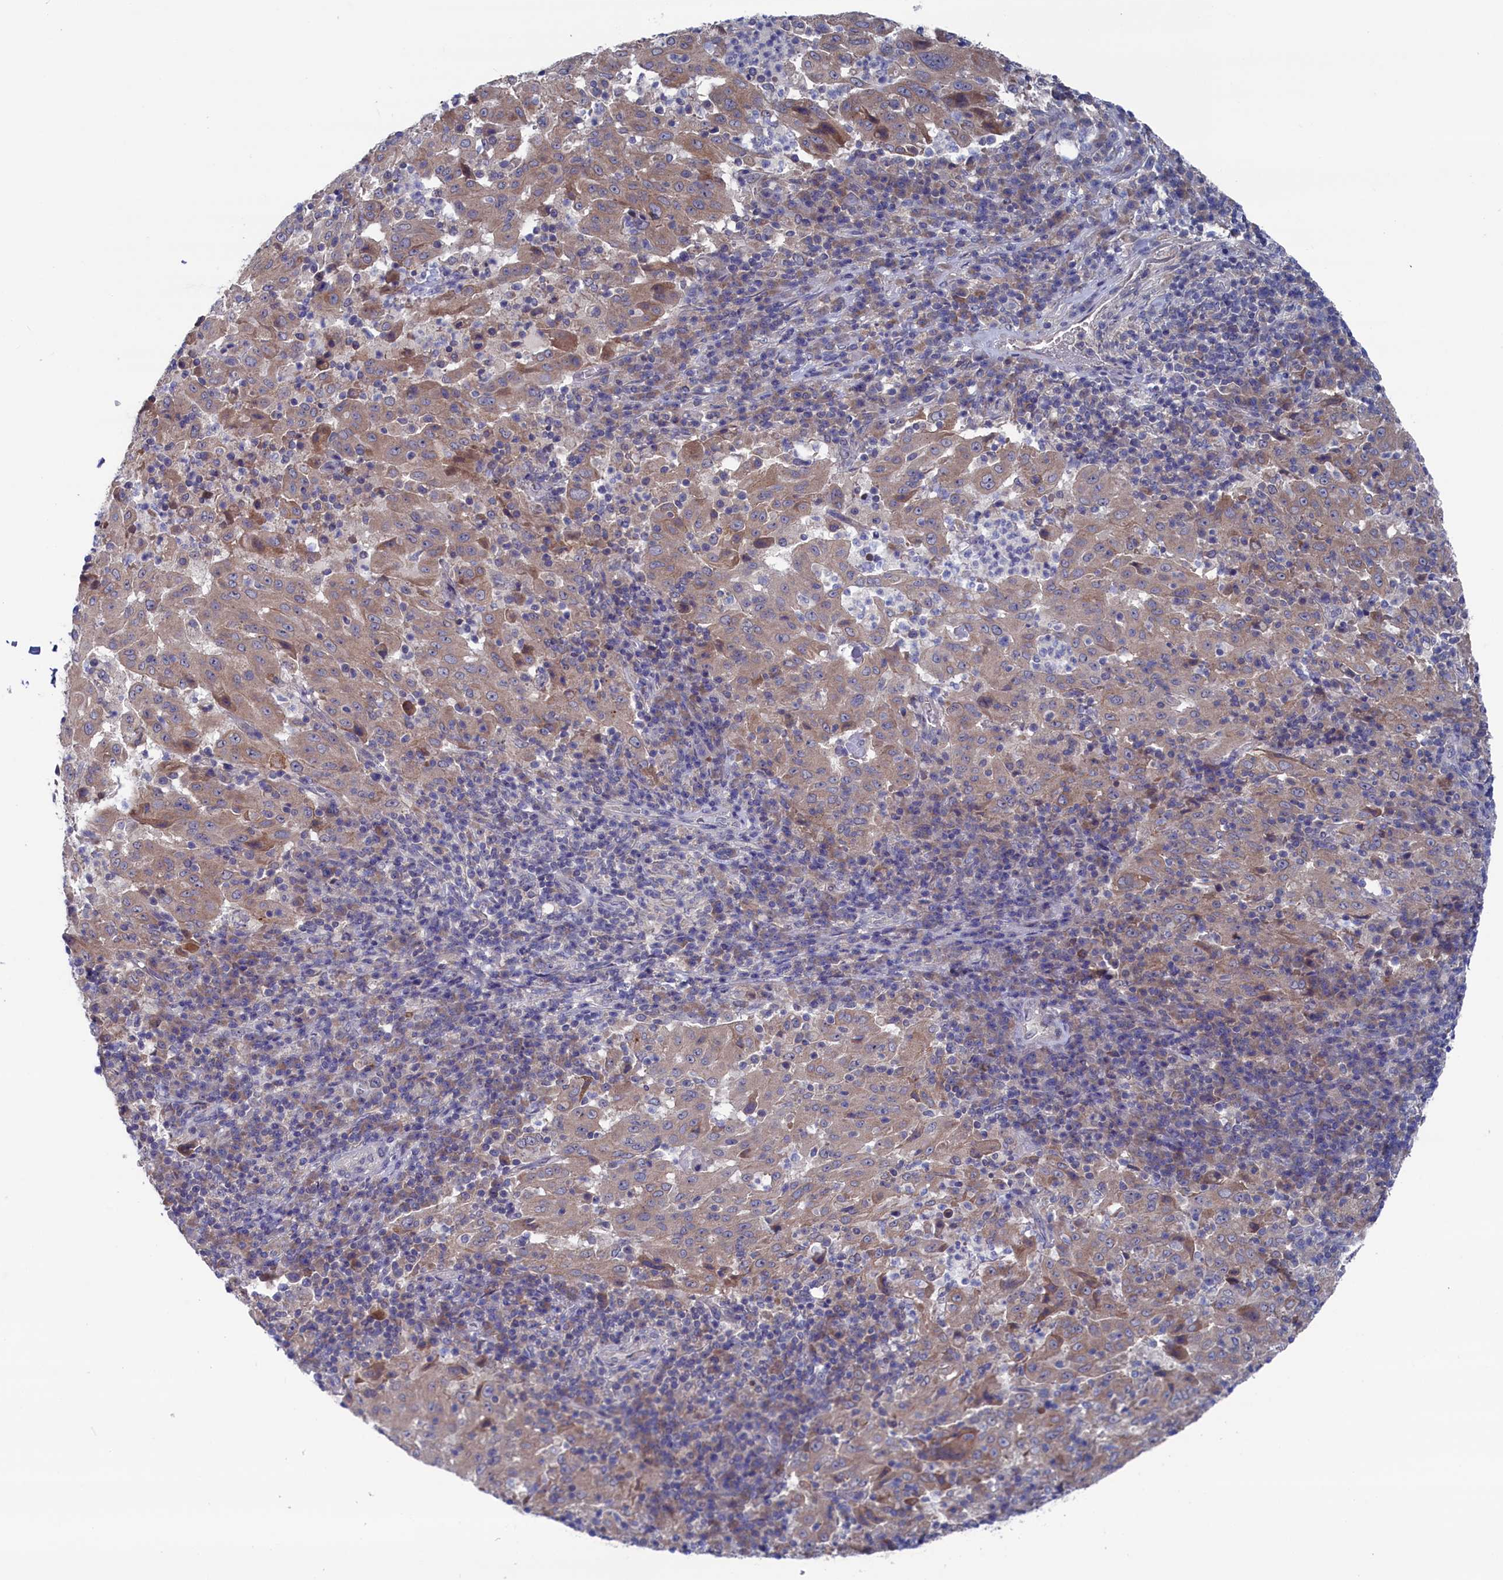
{"staining": {"intensity": "moderate", "quantity": ">75%", "location": "cytoplasmic/membranous"}, "tissue": "pancreatic cancer", "cell_type": "Tumor cells", "image_type": "cancer", "snomed": [{"axis": "morphology", "description": "Adenocarcinoma, NOS"}, {"axis": "topography", "description": "Pancreas"}], "caption": "A brown stain labels moderate cytoplasmic/membranous expression of a protein in pancreatic cancer tumor cells.", "gene": "SPATA13", "patient": {"sex": "male", "age": 63}}